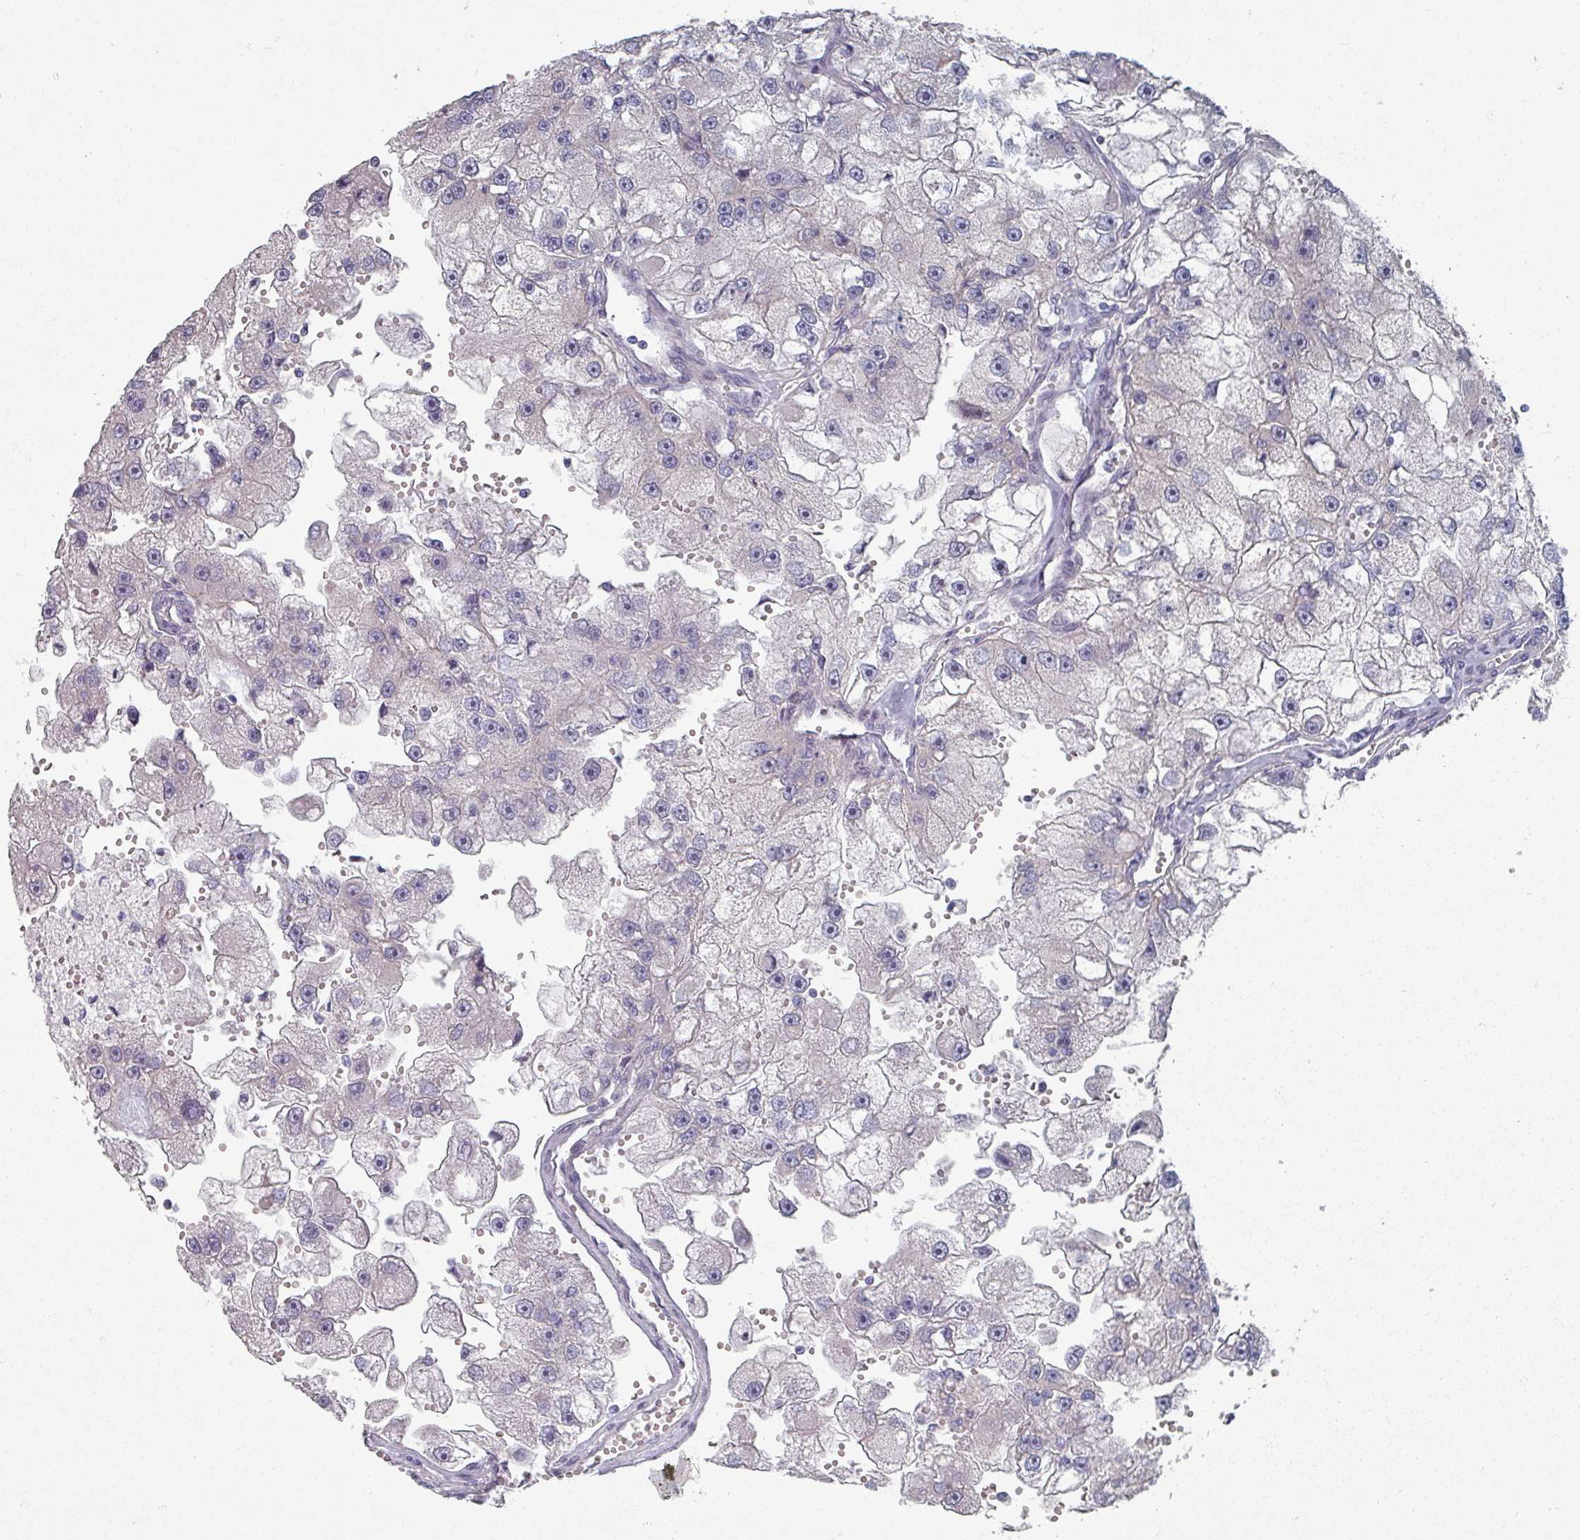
{"staining": {"intensity": "negative", "quantity": "none", "location": "none"}, "tissue": "renal cancer", "cell_type": "Tumor cells", "image_type": "cancer", "snomed": [{"axis": "morphology", "description": "Adenocarcinoma, NOS"}, {"axis": "topography", "description": "Kidney"}], "caption": "The IHC micrograph has no significant staining in tumor cells of adenocarcinoma (renal) tissue.", "gene": "EFL1", "patient": {"sex": "male", "age": 63}}